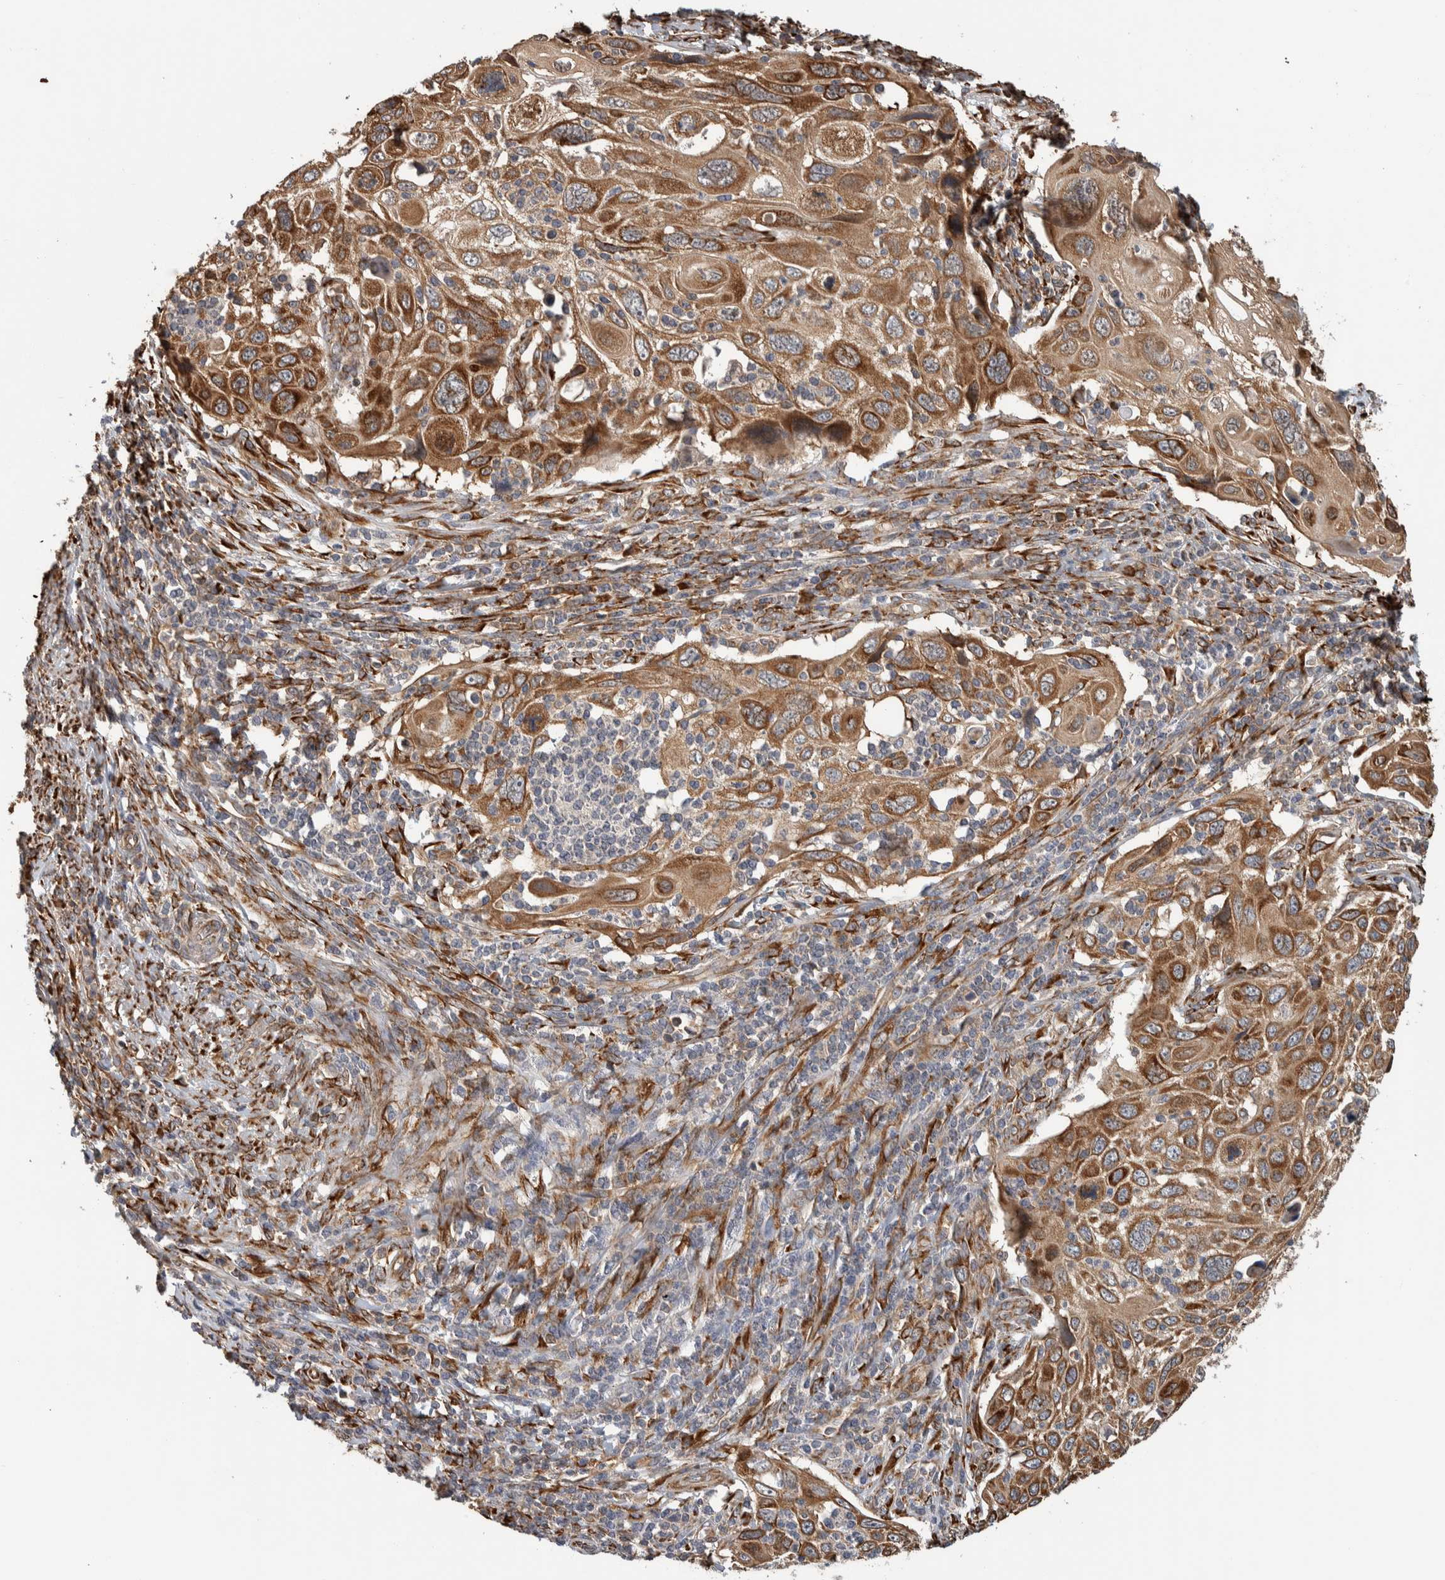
{"staining": {"intensity": "moderate", "quantity": ">75%", "location": "cytoplasmic/membranous"}, "tissue": "cervical cancer", "cell_type": "Tumor cells", "image_type": "cancer", "snomed": [{"axis": "morphology", "description": "Squamous cell carcinoma, NOS"}, {"axis": "topography", "description": "Cervix"}], "caption": "A brown stain highlights moderate cytoplasmic/membranous positivity of a protein in human squamous cell carcinoma (cervical) tumor cells.", "gene": "EIF3H", "patient": {"sex": "female", "age": 70}}